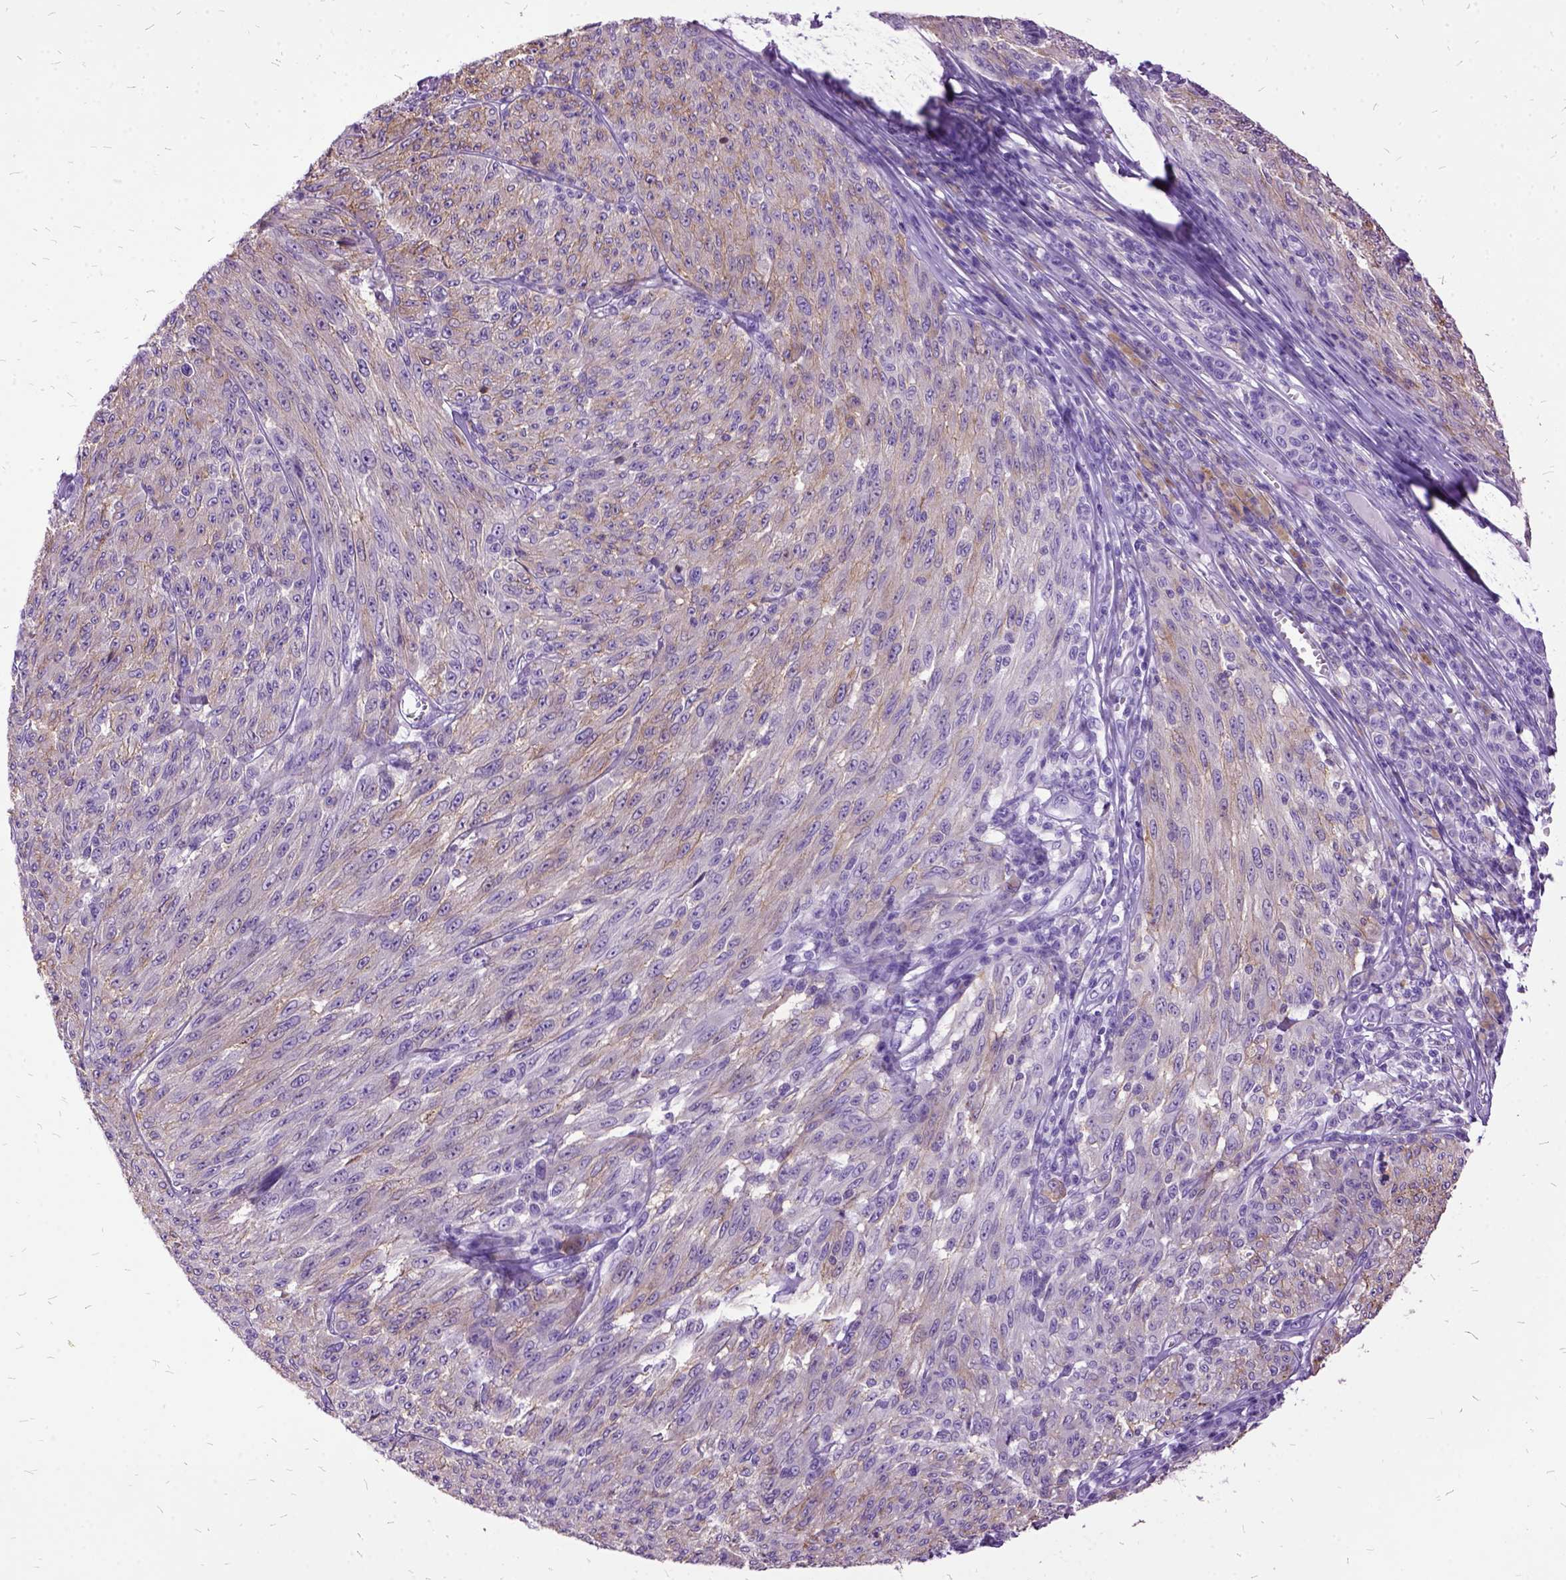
{"staining": {"intensity": "weak", "quantity": "25%-75%", "location": "cytoplasmic/membranous"}, "tissue": "melanoma", "cell_type": "Tumor cells", "image_type": "cancer", "snomed": [{"axis": "morphology", "description": "Malignant melanoma, NOS"}, {"axis": "topography", "description": "Skin"}], "caption": "This micrograph shows melanoma stained with IHC to label a protein in brown. The cytoplasmic/membranous of tumor cells show weak positivity for the protein. Nuclei are counter-stained blue.", "gene": "MME", "patient": {"sex": "male", "age": 85}}